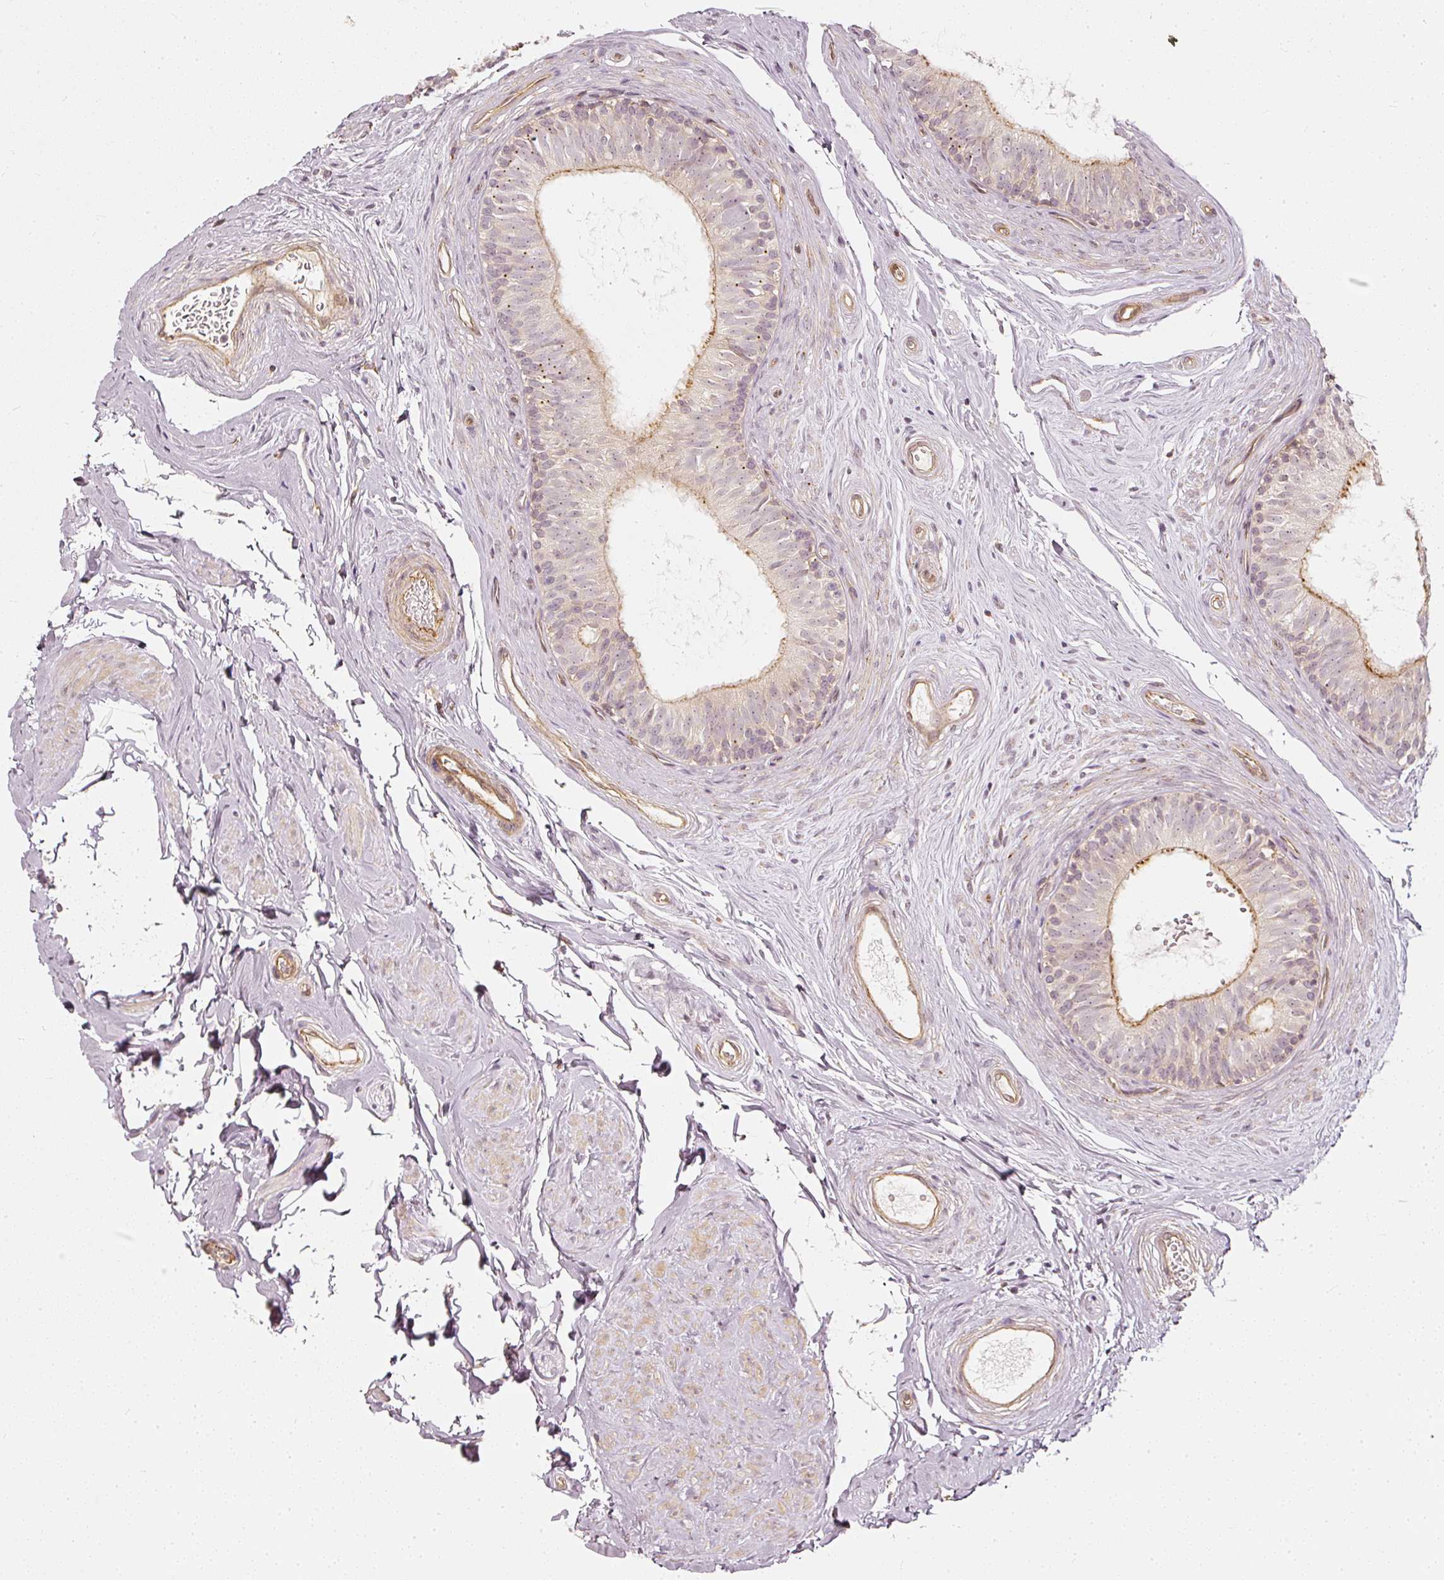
{"staining": {"intensity": "moderate", "quantity": "<25%", "location": "cytoplasmic/membranous"}, "tissue": "epididymis", "cell_type": "Glandular cells", "image_type": "normal", "snomed": [{"axis": "morphology", "description": "Normal tissue, NOS"}, {"axis": "topography", "description": "Epididymis"}], "caption": "A micrograph of human epididymis stained for a protein demonstrates moderate cytoplasmic/membranous brown staining in glandular cells. (brown staining indicates protein expression, while blue staining denotes nuclei).", "gene": "DRD2", "patient": {"sex": "male", "age": 45}}